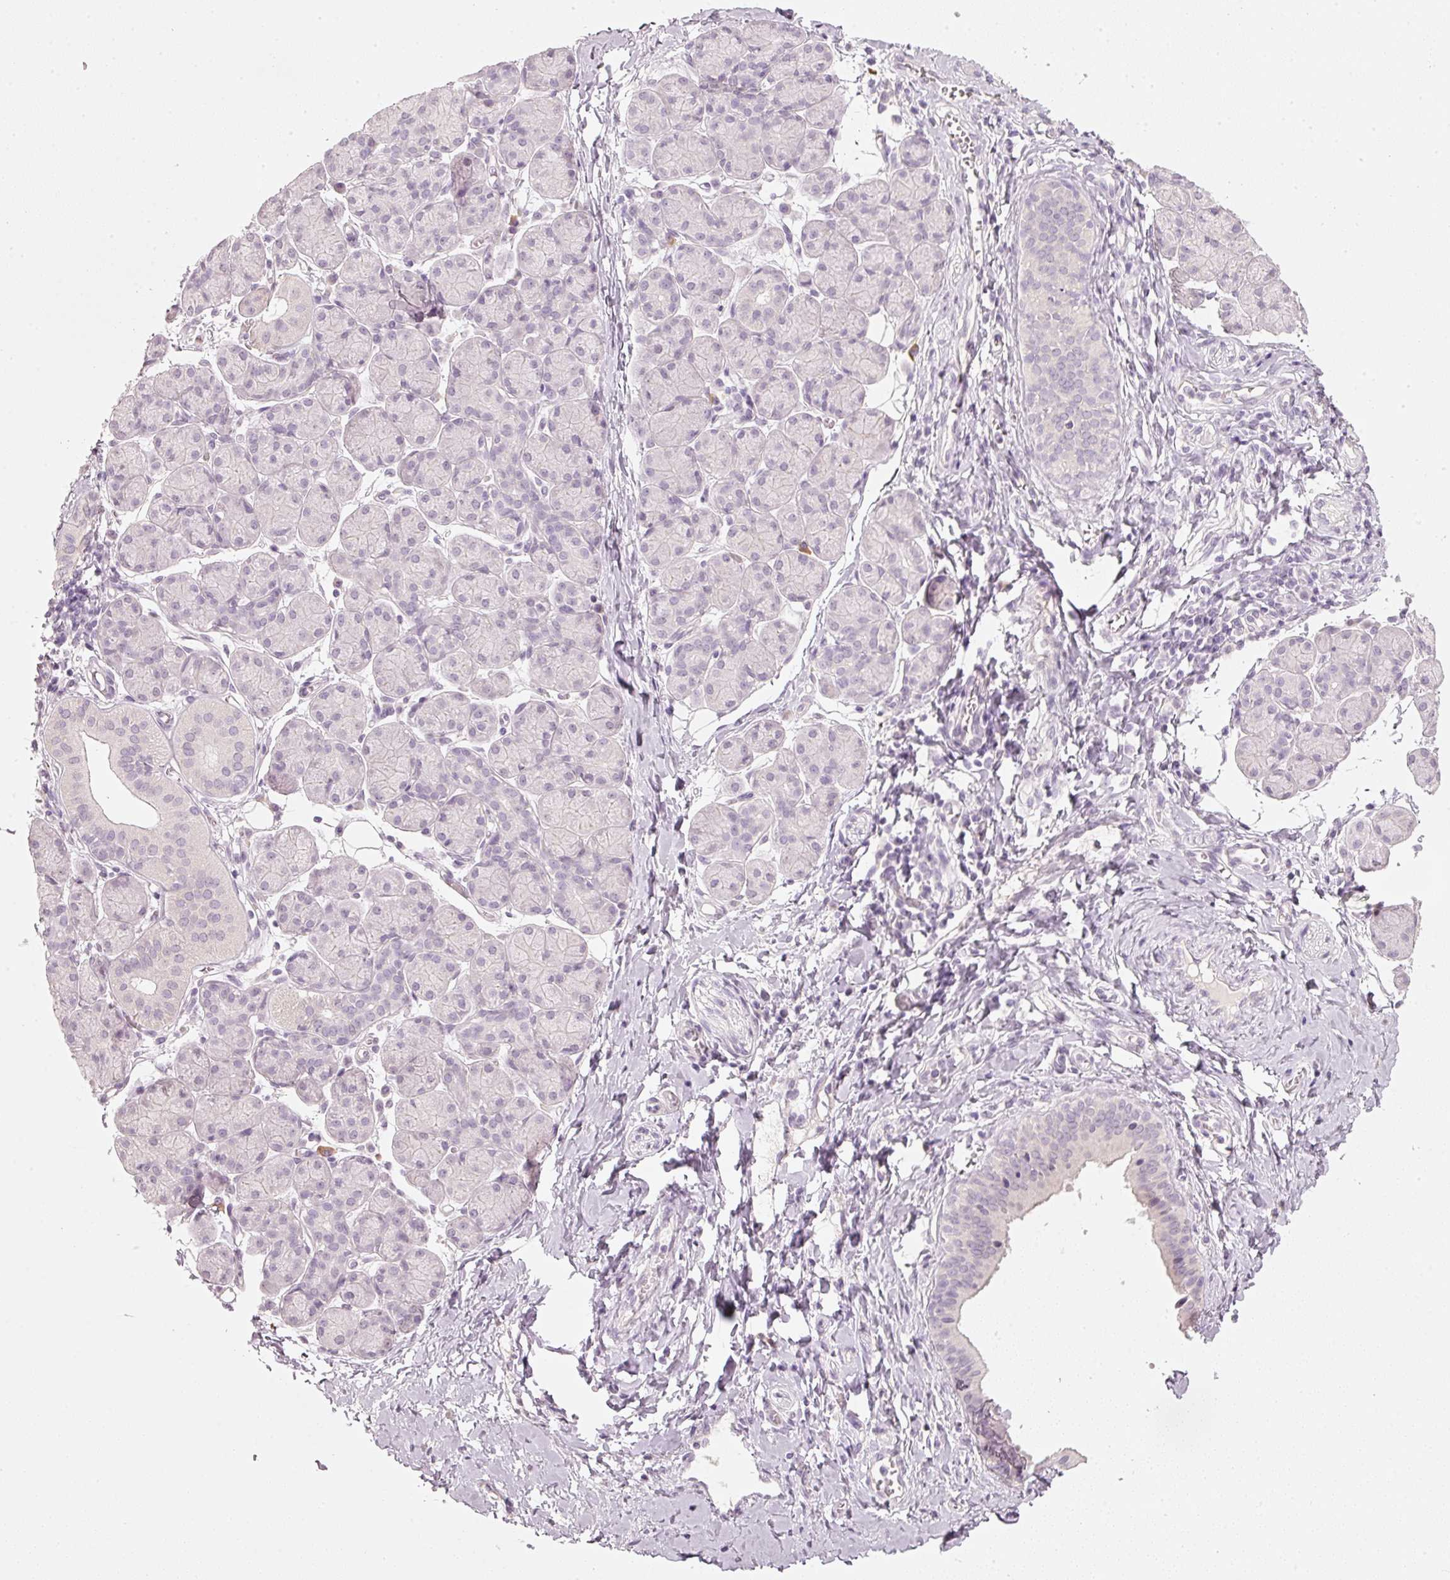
{"staining": {"intensity": "negative", "quantity": "none", "location": "none"}, "tissue": "salivary gland", "cell_type": "Glandular cells", "image_type": "normal", "snomed": [{"axis": "morphology", "description": "Normal tissue, NOS"}, {"axis": "morphology", "description": "Inflammation, NOS"}, {"axis": "topography", "description": "Lymph node"}, {"axis": "topography", "description": "Salivary gland"}], "caption": "An image of salivary gland stained for a protein exhibits no brown staining in glandular cells. (Immunohistochemistry (ihc), brightfield microscopy, high magnification).", "gene": "STEAP1", "patient": {"sex": "male", "age": 3}}